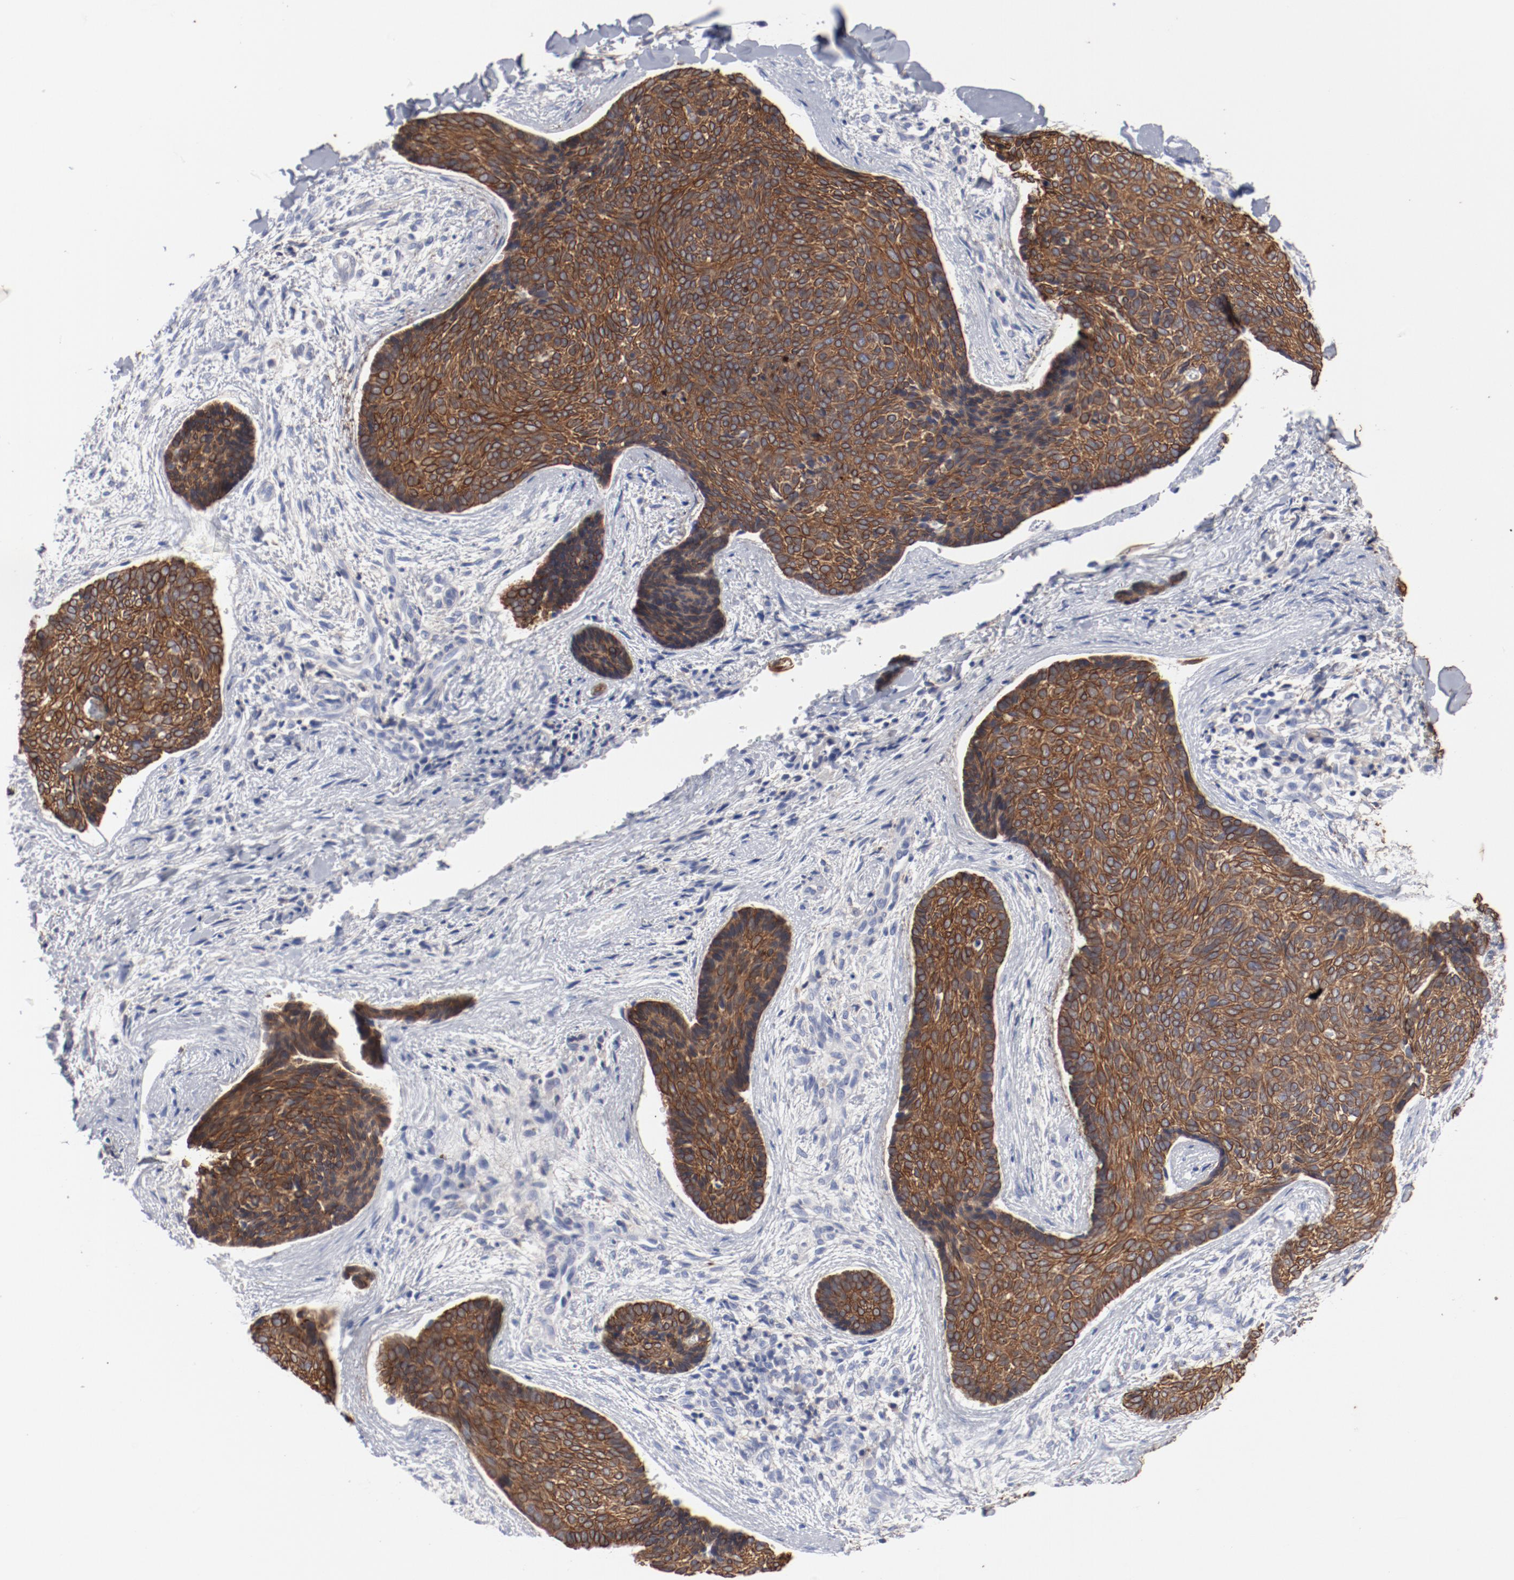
{"staining": {"intensity": "strong", "quantity": ">75%", "location": "cytoplasmic/membranous"}, "tissue": "skin cancer", "cell_type": "Tumor cells", "image_type": "cancer", "snomed": [{"axis": "morphology", "description": "Normal tissue, NOS"}, {"axis": "morphology", "description": "Basal cell carcinoma"}, {"axis": "topography", "description": "Skin"}], "caption": "Human skin basal cell carcinoma stained with a protein marker demonstrates strong staining in tumor cells.", "gene": "TSPAN6", "patient": {"sex": "female", "age": 57}}